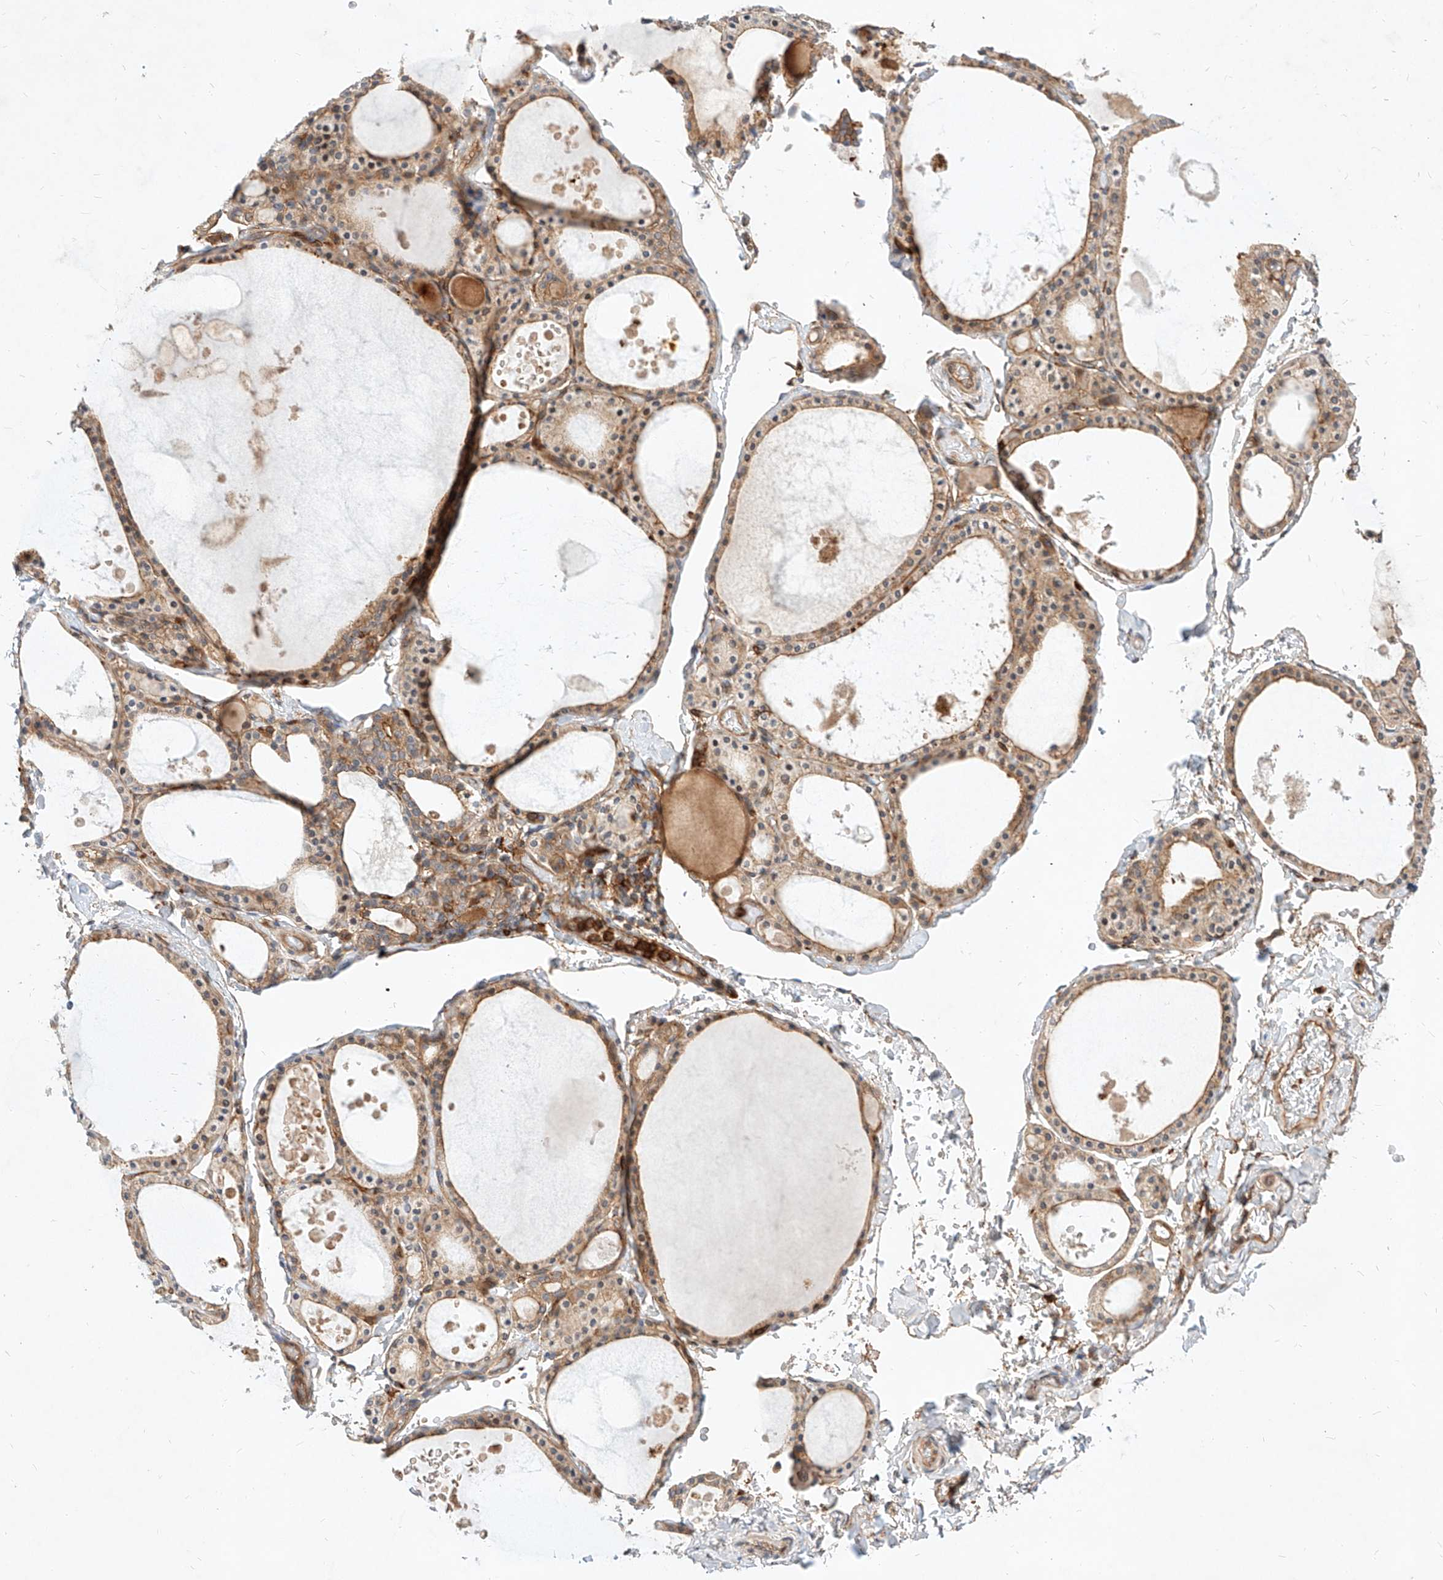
{"staining": {"intensity": "moderate", "quantity": ">75%", "location": "cytoplasmic/membranous"}, "tissue": "thyroid gland", "cell_type": "Glandular cells", "image_type": "normal", "snomed": [{"axis": "morphology", "description": "Normal tissue, NOS"}, {"axis": "topography", "description": "Thyroid gland"}], "caption": "Human thyroid gland stained for a protein (brown) shows moderate cytoplasmic/membranous positive staining in about >75% of glandular cells.", "gene": "NFAM1", "patient": {"sex": "male", "age": 56}}